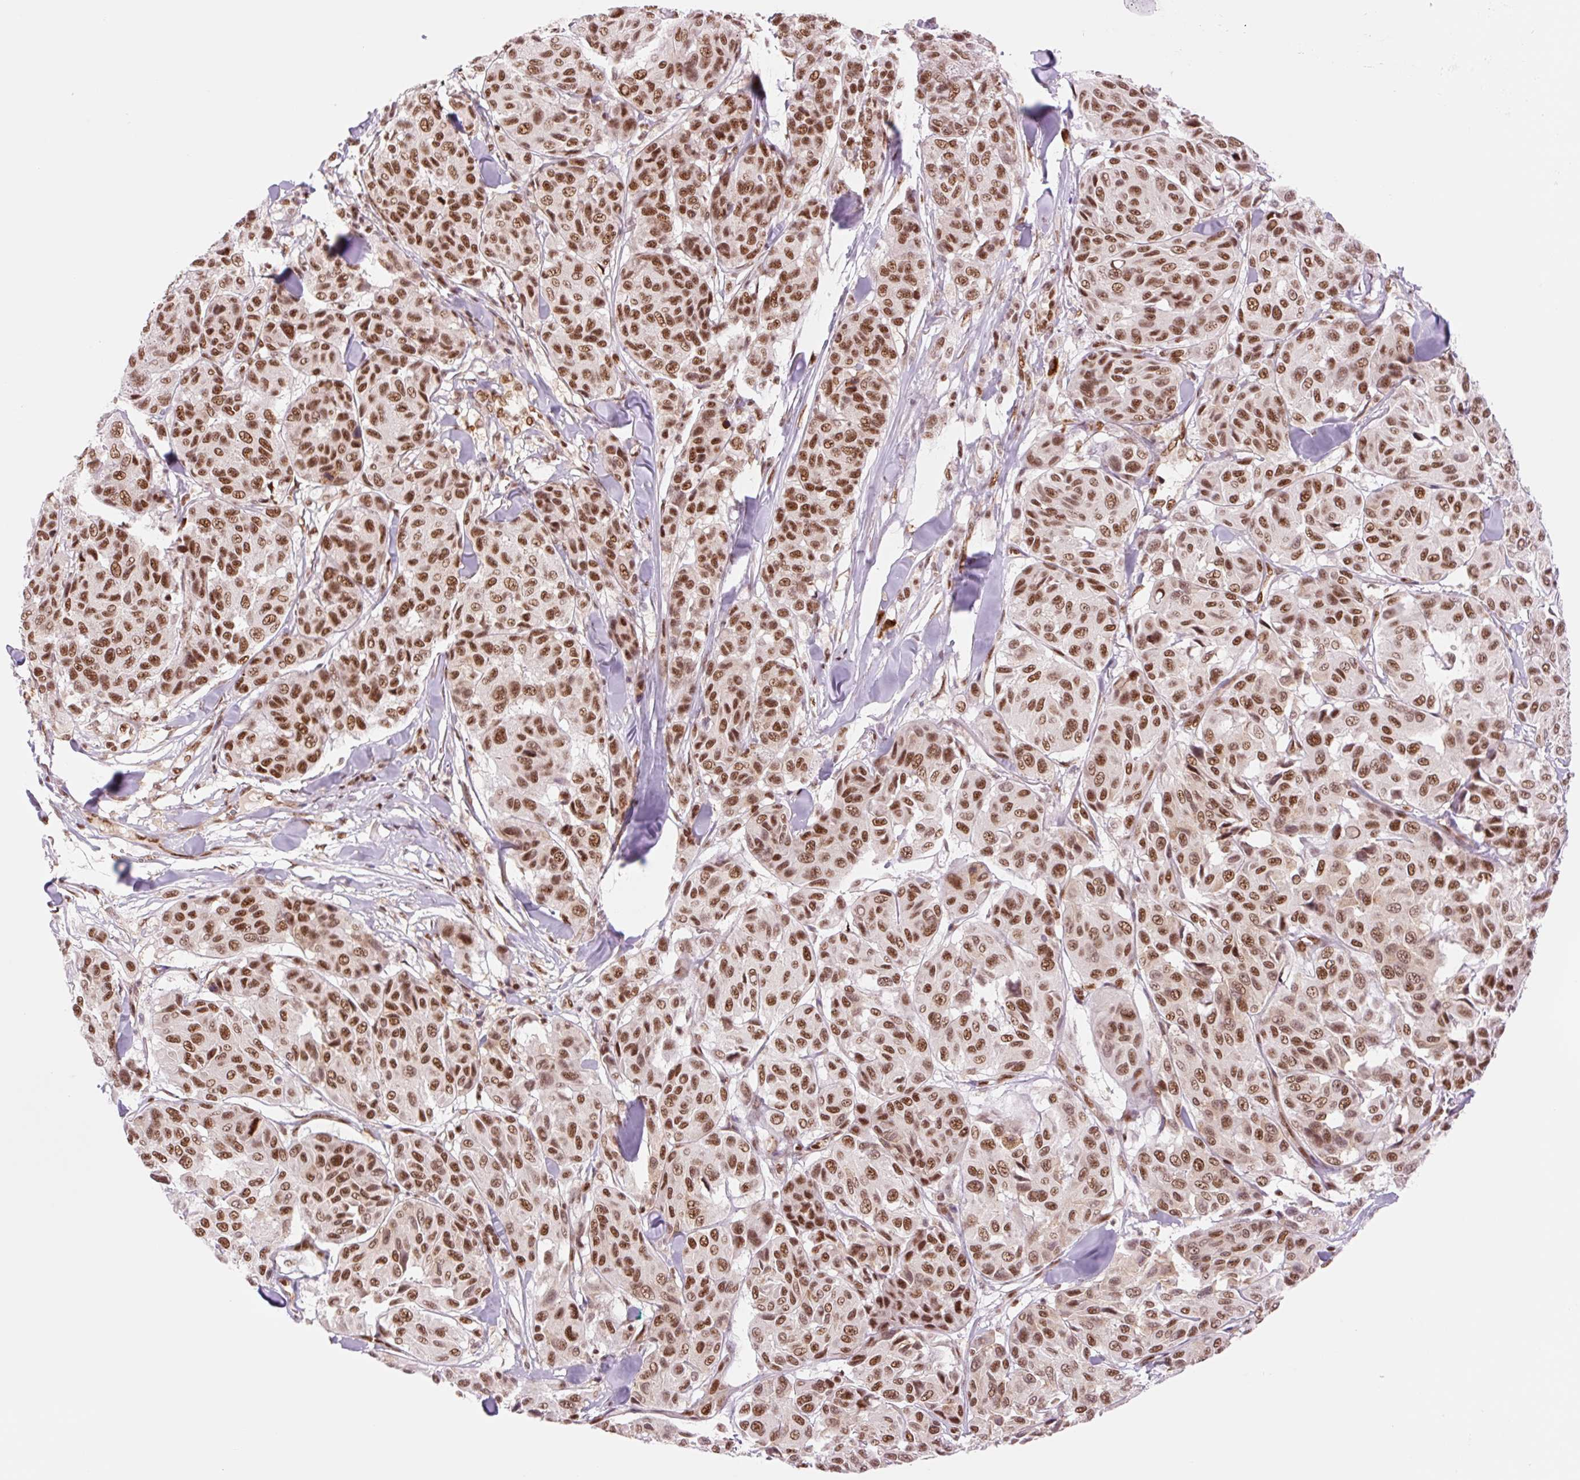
{"staining": {"intensity": "strong", "quantity": ">75%", "location": "nuclear"}, "tissue": "melanoma", "cell_type": "Tumor cells", "image_type": "cancer", "snomed": [{"axis": "morphology", "description": "Malignant melanoma, NOS"}, {"axis": "topography", "description": "Skin"}], "caption": "Immunohistochemical staining of melanoma reveals high levels of strong nuclear protein positivity in approximately >75% of tumor cells. Ihc stains the protein of interest in brown and the nuclei are stained blue.", "gene": "PRDM11", "patient": {"sex": "female", "age": 66}}